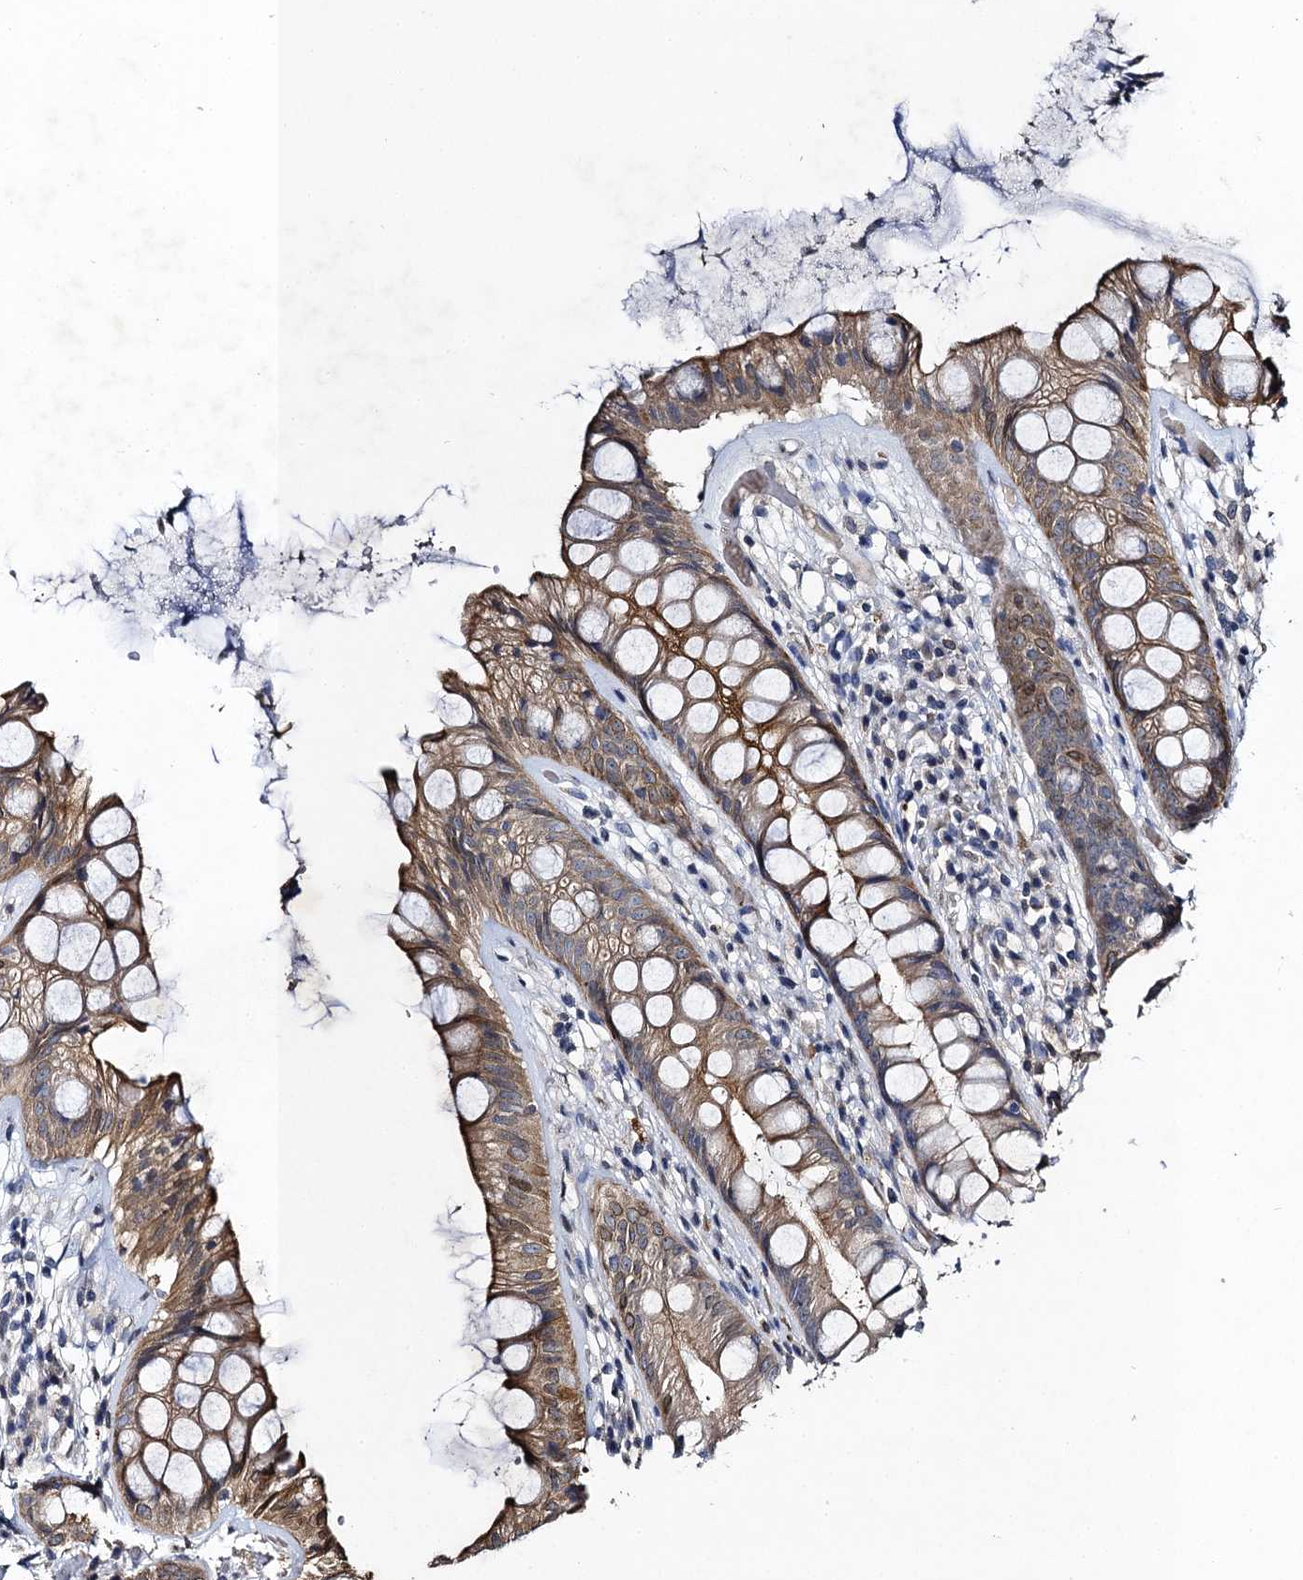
{"staining": {"intensity": "moderate", "quantity": ">75%", "location": "cytoplasmic/membranous"}, "tissue": "rectum", "cell_type": "Glandular cells", "image_type": "normal", "snomed": [{"axis": "morphology", "description": "Normal tissue, NOS"}, {"axis": "topography", "description": "Rectum"}], "caption": "DAB immunohistochemical staining of benign rectum exhibits moderate cytoplasmic/membranous protein staining in about >75% of glandular cells. (Stains: DAB in brown, nuclei in blue, Microscopy: brightfield microscopy at high magnification).", "gene": "SLC11A2", "patient": {"sex": "male", "age": 74}}